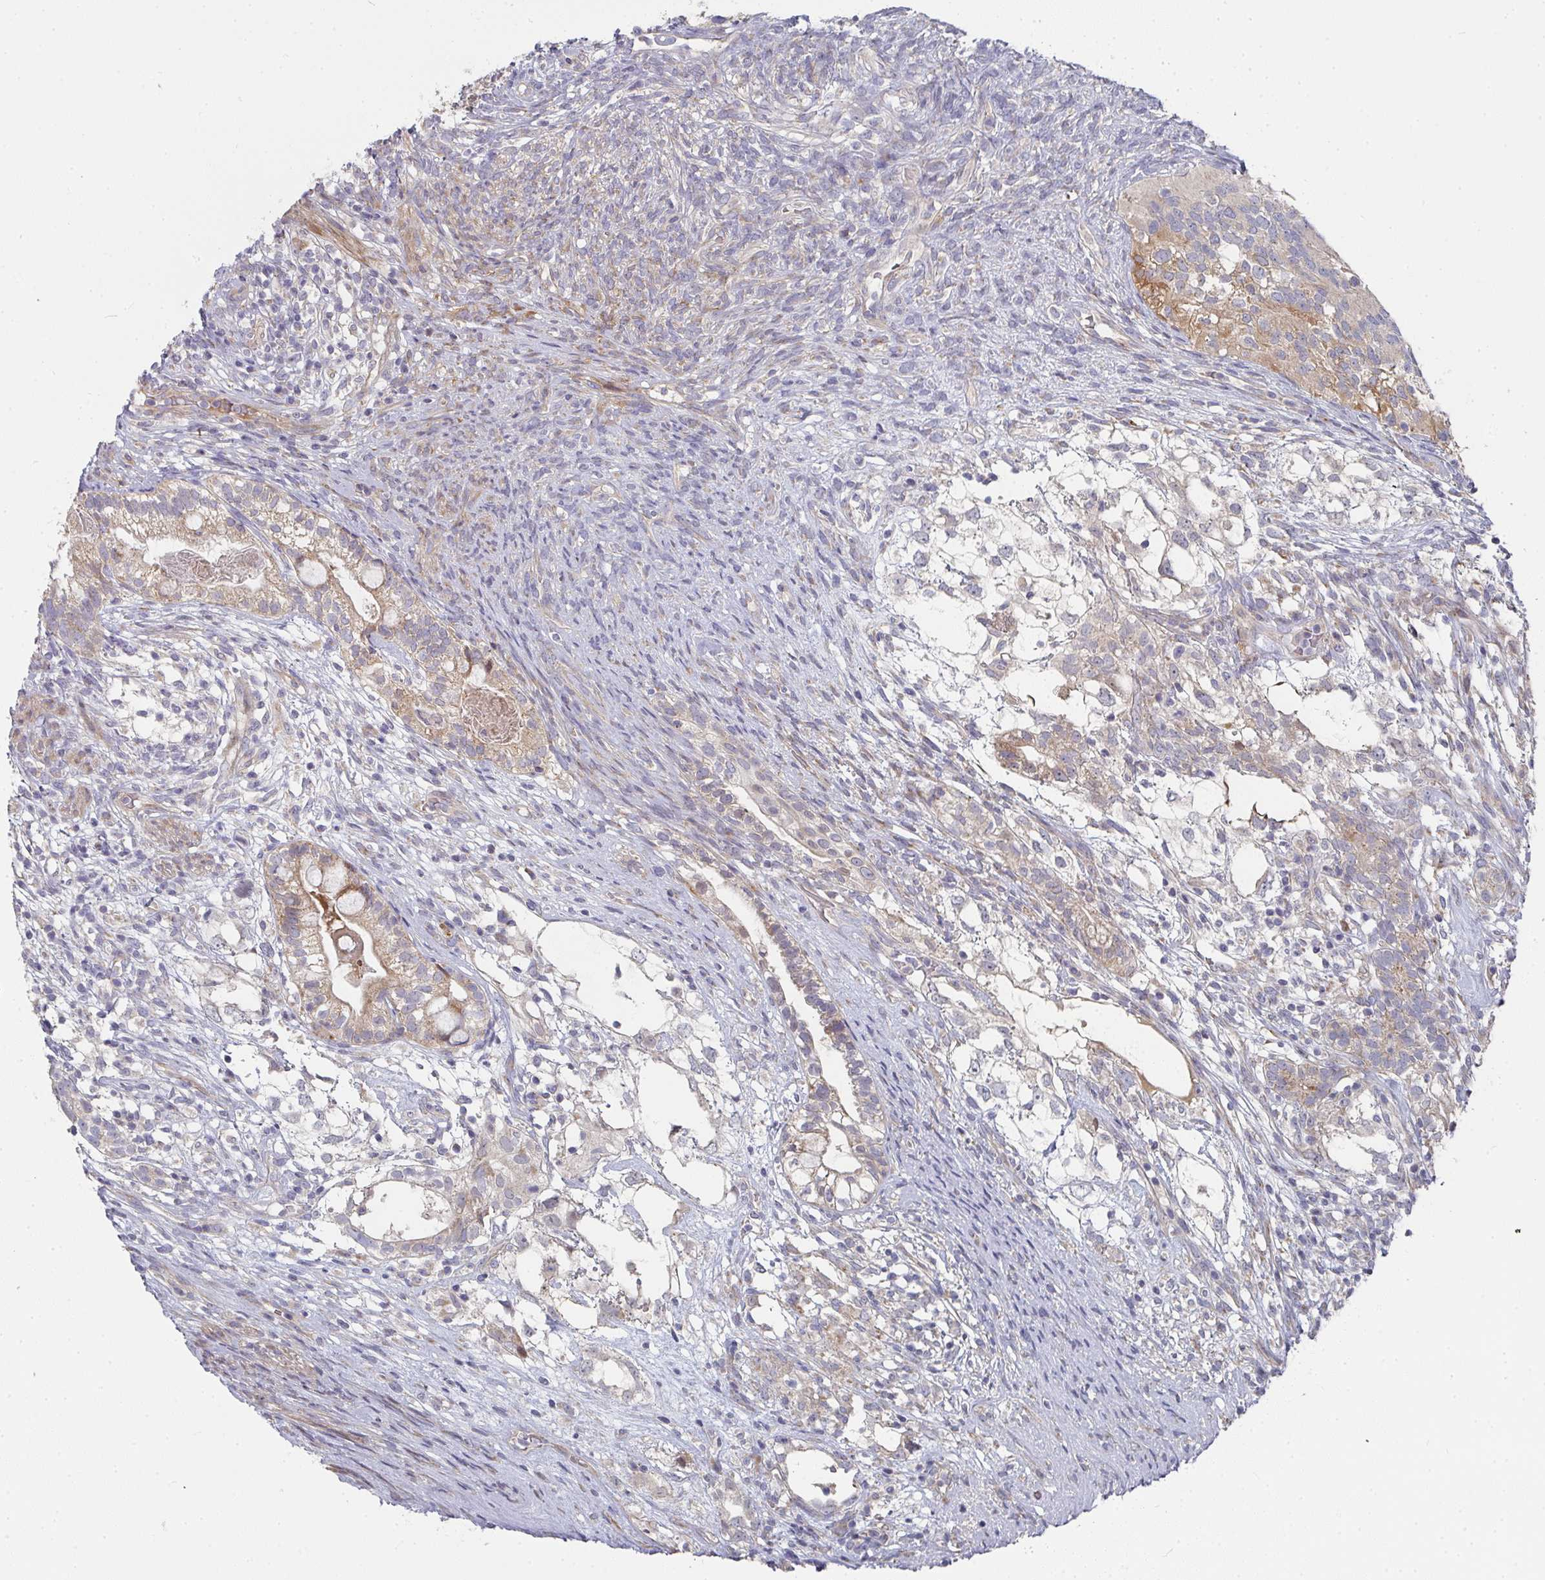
{"staining": {"intensity": "moderate", "quantity": "25%-75%", "location": "cytoplasmic/membranous"}, "tissue": "testis cancer", "cell_type": "Tumor cells", "image_type": "cancer", "snomed": [{"axis": "morphology", "description": "Seminoma, NOS"}, {"axis": "morphology", "description": "Carcinoma, Embryonal, NOS"}, {"axis": "topography", "description": "Testis"}], "caption": "Immunohistochemical staining of testis cancer exhibits medium levels of moderate cytoplasmic/membranous protein expression in approximately 25%-75% of tumor cells. (DAB (3,3'-diaminobenzidine) IHC, brown staining for protein, blue staining for nuclei).", "gene": "RHEBL1", "patient": {"sex": "male", "age": 41}}